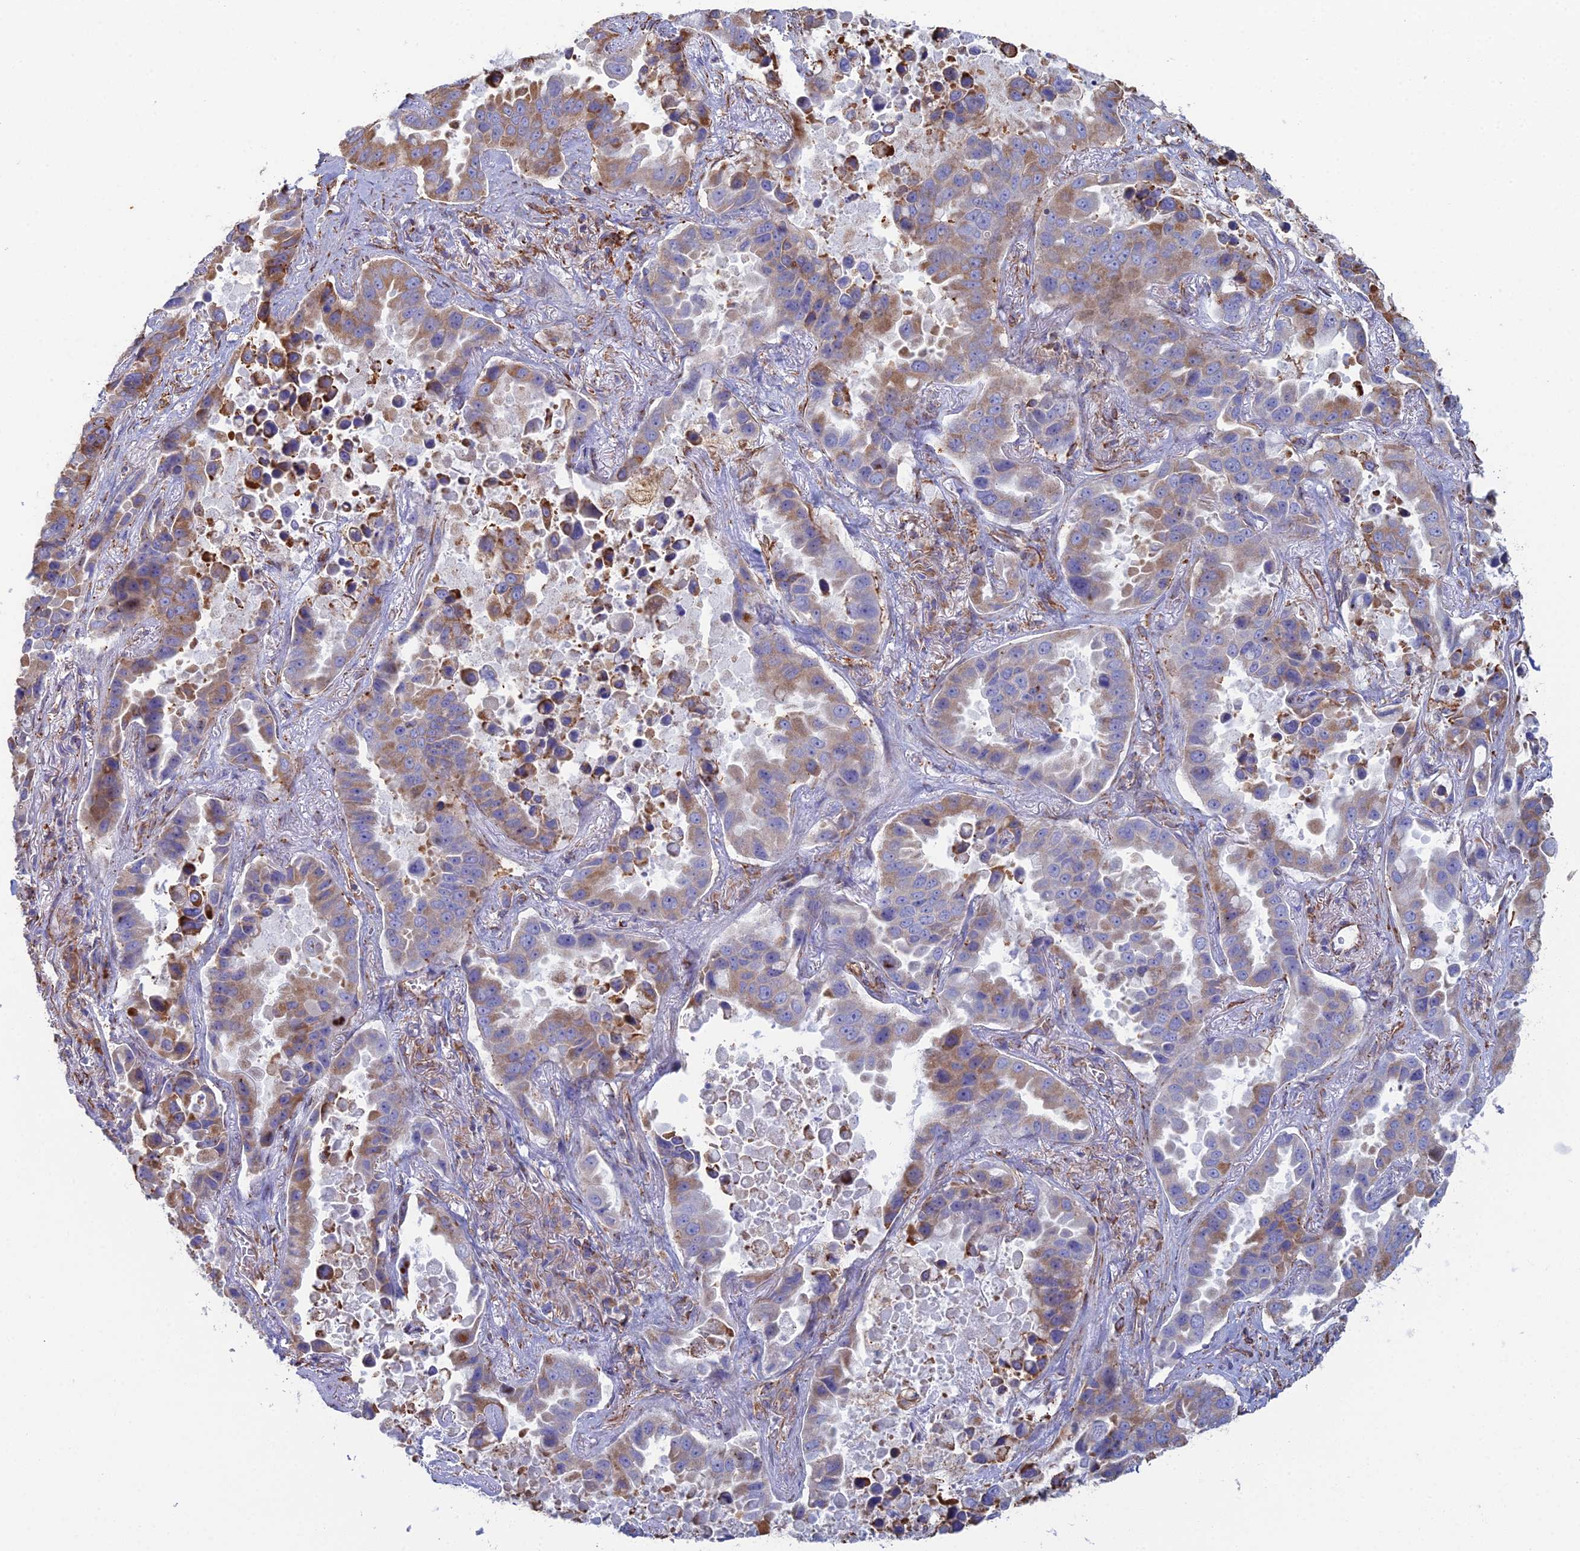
{"staining": {"intensity": "moderate", "quantity": "<25%", "location": "cytoplasmic/membranous"}, "tissue": "lung cancer", "cell_type": "Tumor cells", "image_type": "cancer", "snomed": [{"axis": "morphology", "description": "Adenocarcinoma, NOS"}, {"axis": "topography", "description": "Lung"}], "caption": "Immunohistochemical staining of lung adenocarcinoma displays moderate cytoplasmic/membranous protein positivity in about <25% of tumor cells. (DAB (3,3'-diaminobenzidine) IHC, brown staining for protein, blue staining for nuclei).", "gene": "CLVS2", "patient": {"sex": "male", "age": 64}}